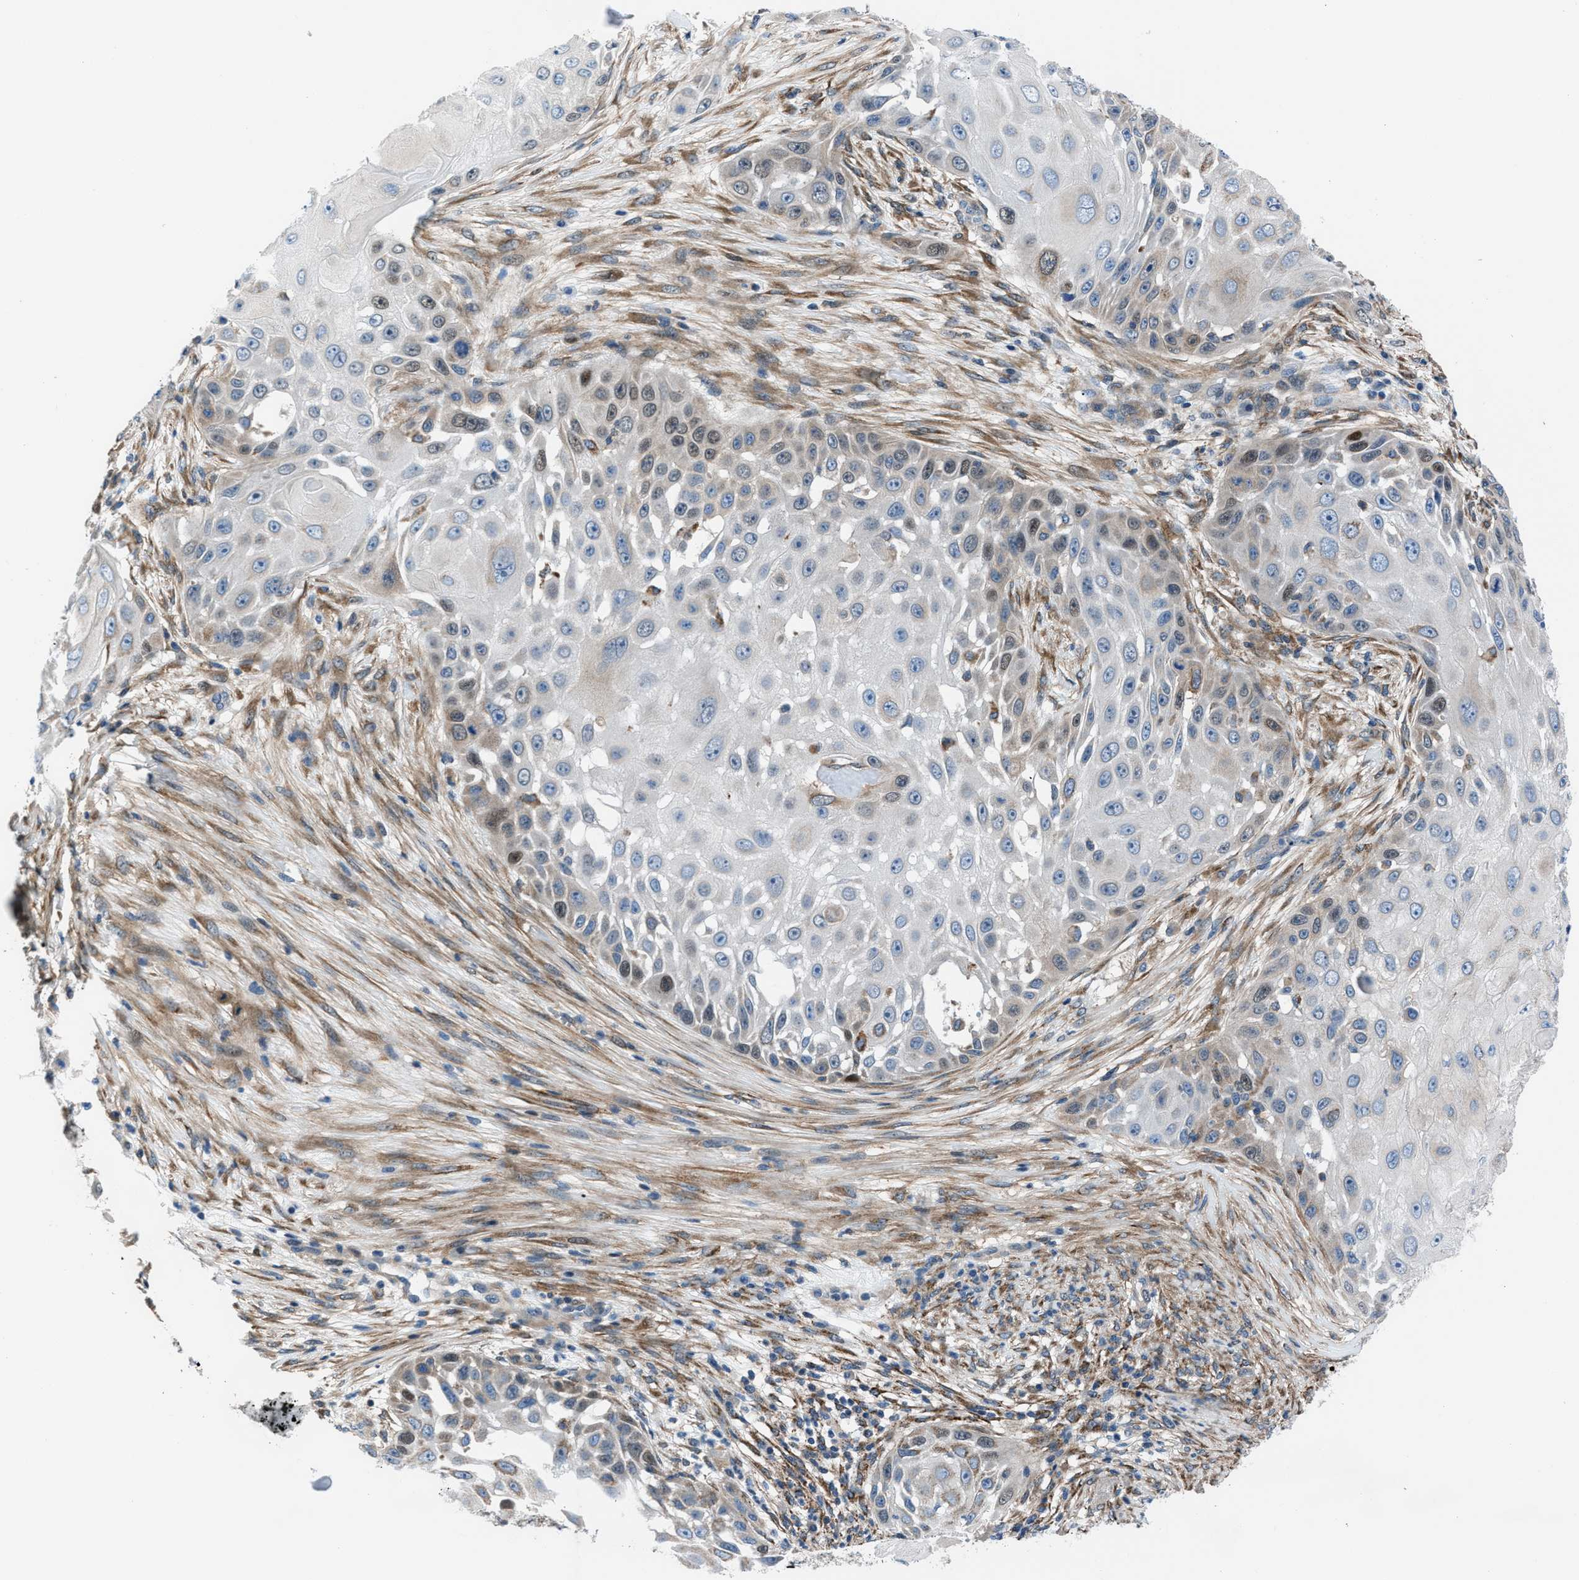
{"staining": {"intensity": "moderate", "quantity": "<25%", "location": "cytoplasmic/membranous,nuclear"}, "tissue": "skin cancer", "cell_type": "Tumor cells", "image_type": "cancer", "snomed": [{"axis": "morphology", "description": "Squamous cell carcinoma, NOS"}, {"axis": "topography", "description": "Skin"}], "caption": "Protein staining displays moderate cytoplasmic/membranous and nuclear positivity in about <25% of tumor cells in skin cancer.", "gene": "TMEM45B", "patient": {"sex": "female", "age": 44}}